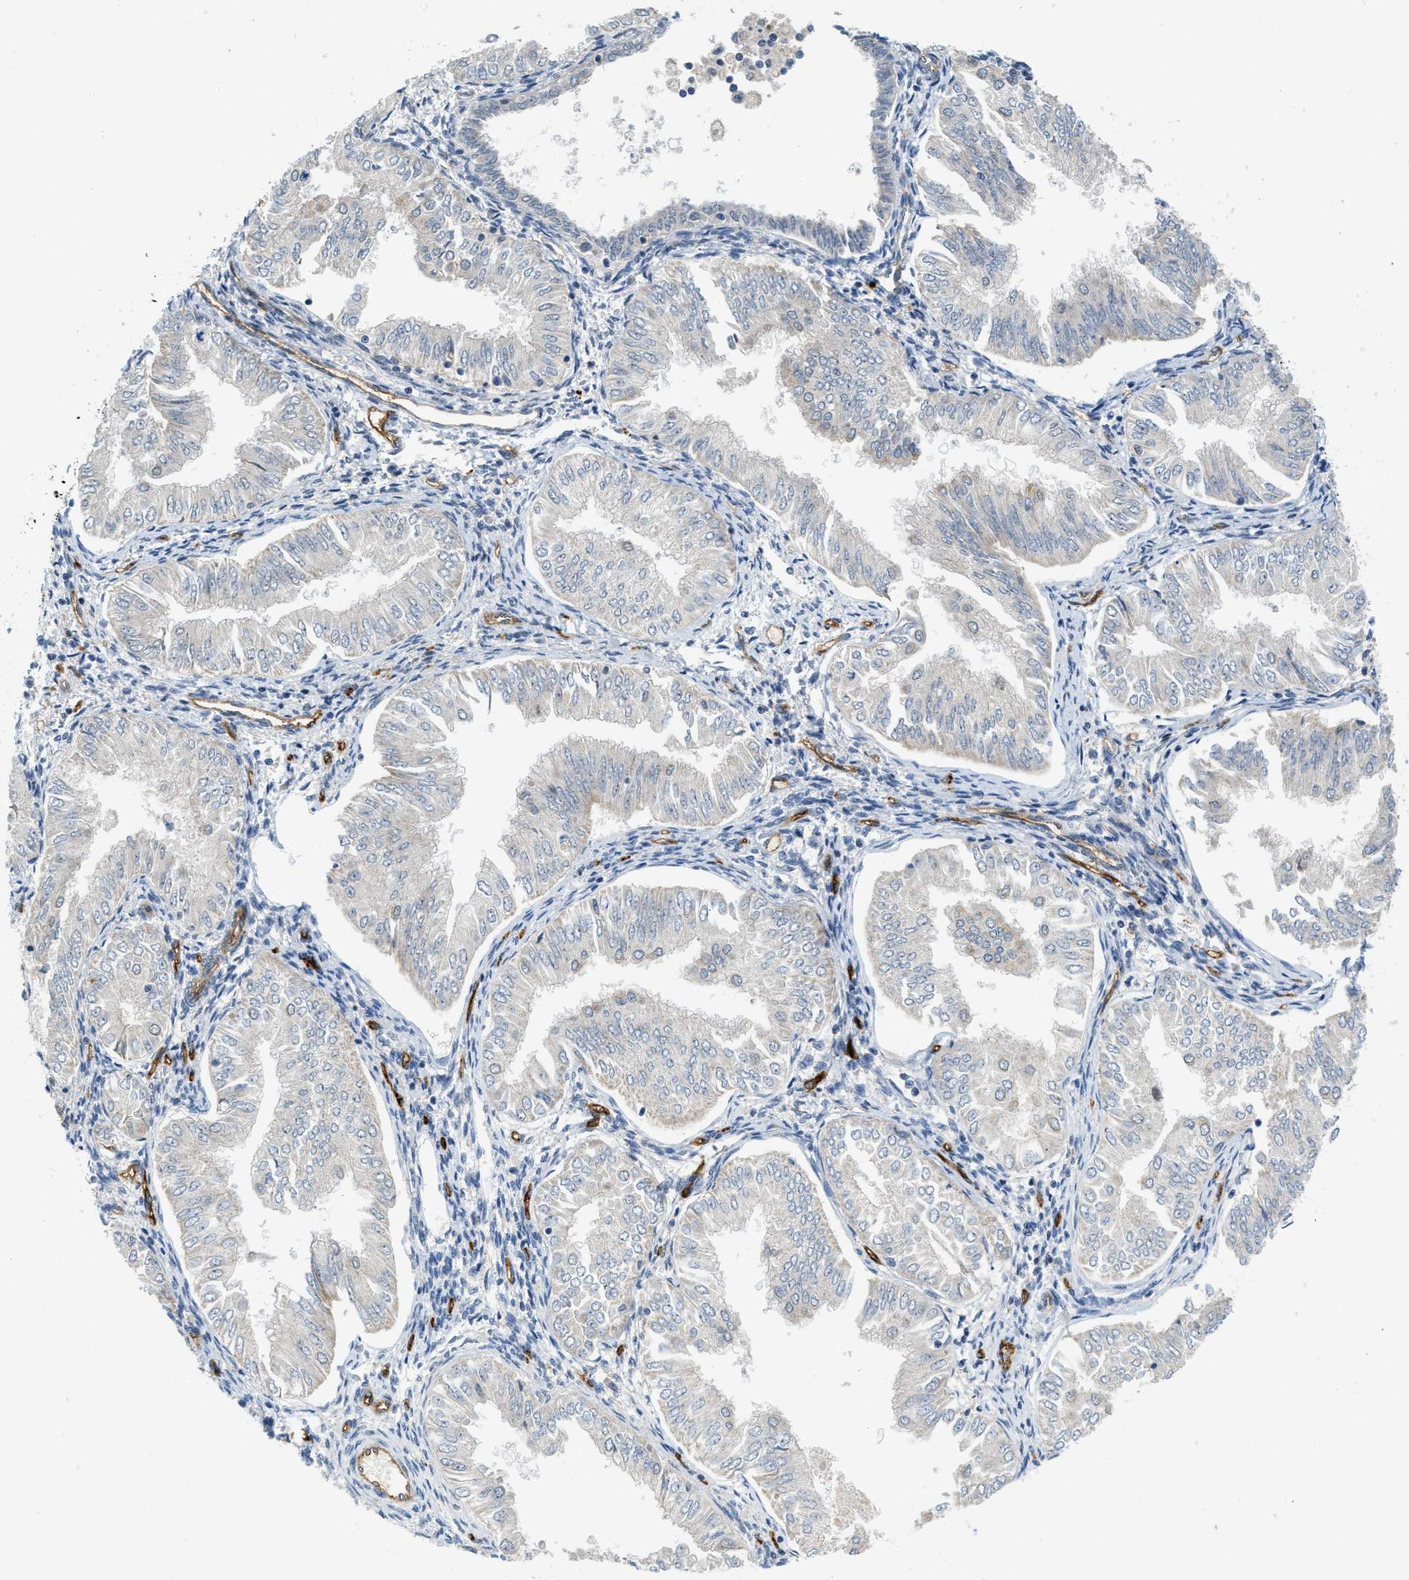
{"staining": {"intensity": "negative", "quantity": "none", "location": "none"}, "tissue": "endometrial cancer", "cell_type": "Tumor cells", "image_type": "cancer", "snomed": [{"axis": "morphology", "description": "Adenocarcinoma, NOS"}, {"axis": "topography", "description": "Endometrium"}], "caption": "Immunohistochemical staining of endometrial adenocarcinoma exhibits no significant staining in tumor cells.", "gene": "SLCO2A1", "patient": {"sex": "female", "age": 53}}